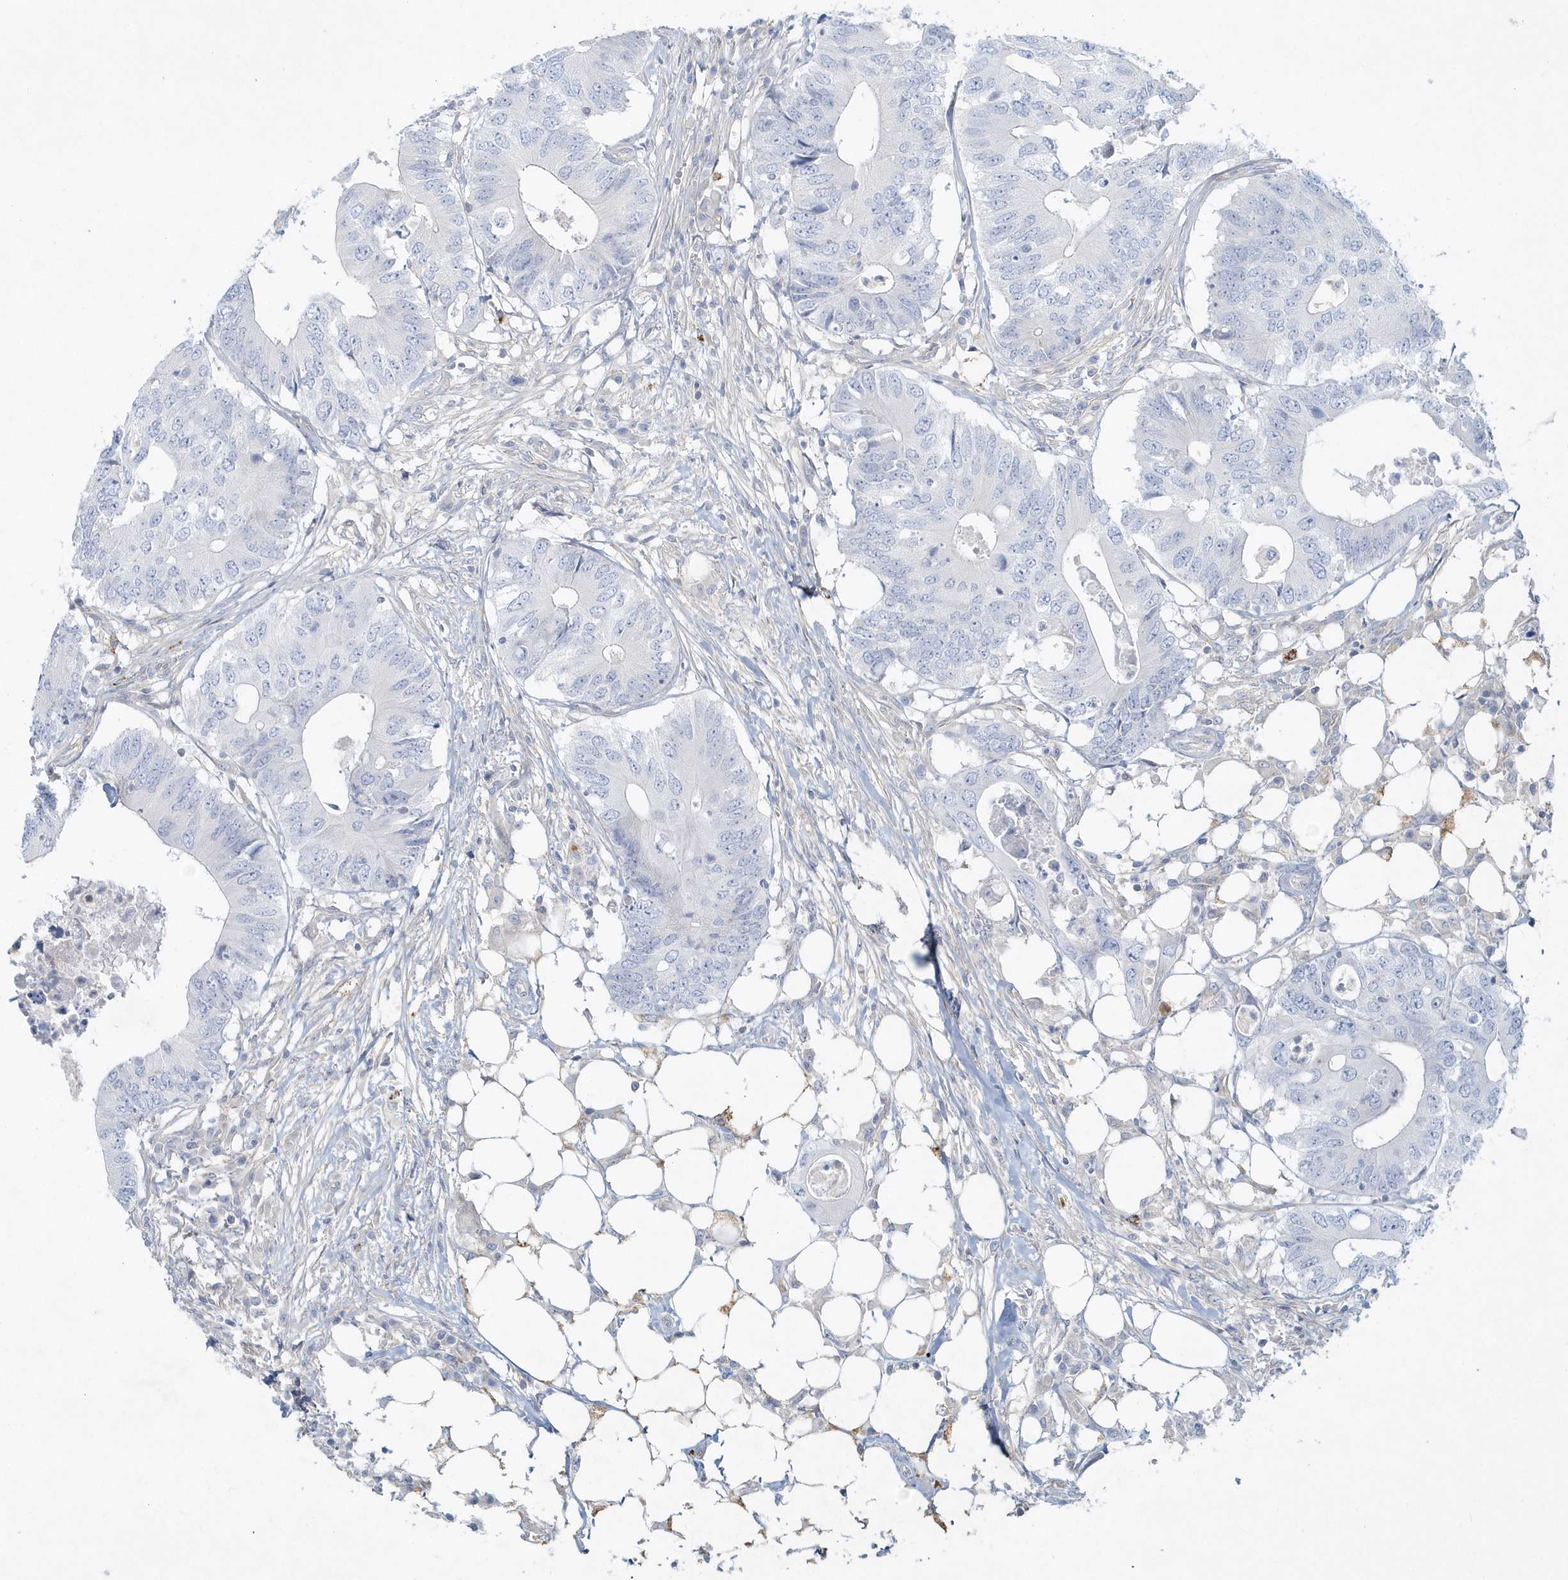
{"staining": {"intensity": "negative", "quantity": "none", "location": "none"}, "tissue": "colorectal cancer", "cell_type": "Tumor cells", "image_type": "cancer", "snomed": [{"axis": "morphology", "description": "Adenocarcinoma, NOS"}, {"axis": "topography", "description": "Colon"}], "caption": "Image shows no significant protein staining in tumor cells of colorectal cancer (adenocarcinoma).", "gene": "DNAH1", "patient": {"sex": "male", "age": 71}}